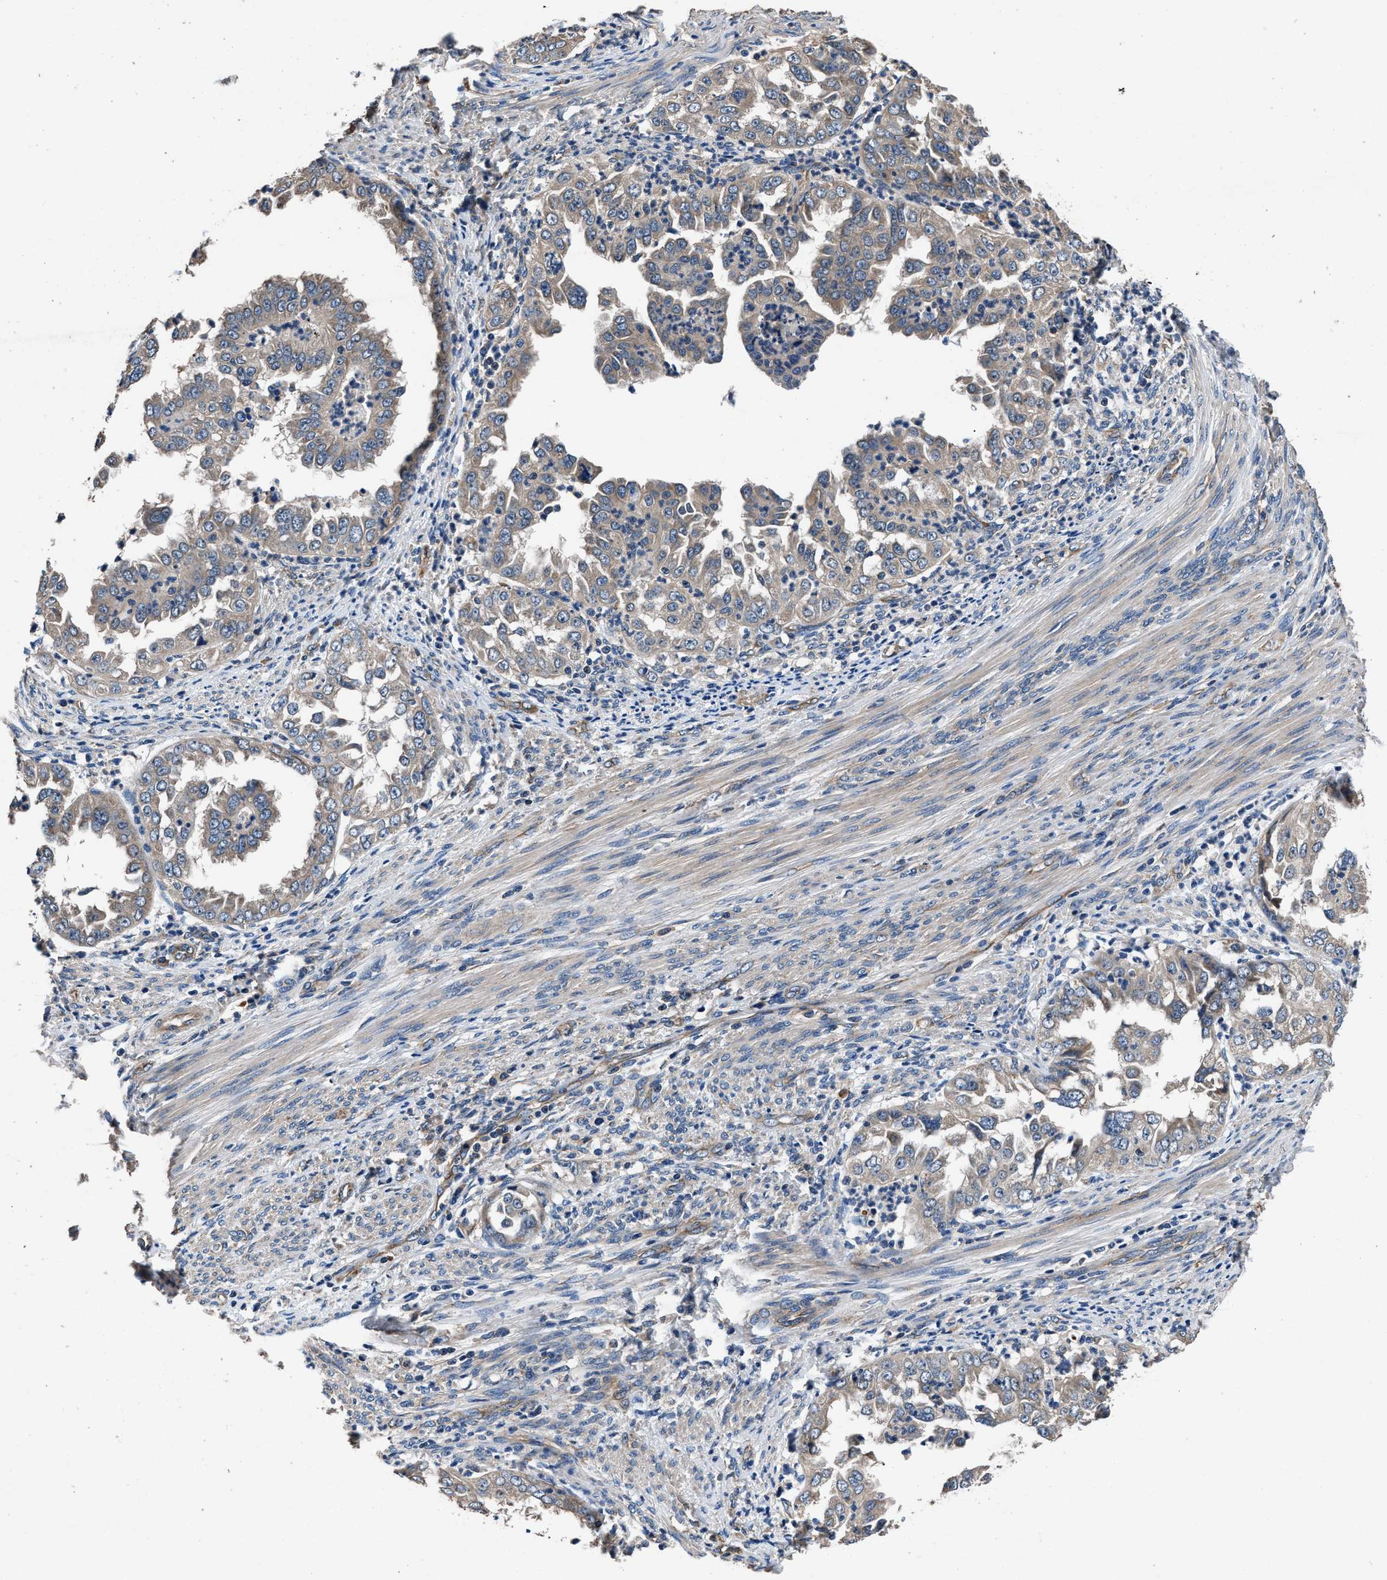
{"staining": {"intensity": "weak", "quantity": "25%-75%", "location": "cytoplasmic/membranous"}, "tissue": "endometrial cancer", "cell_type": "Tumor cells", "image_type": "cancer", "snomed": [{"axis": "morphology", "description": "Adenocarcinoma, NOS"}, {"axis": "topography", "description": "Endometrium"}], "caption": "The photomicrograph exhibits staining of endometrial cancer (adenocarcinoma), revealing weak cytoplasmic/membranous protein positivity (brown color) within tumor cells.", "gene": "DHRS7B", "patient": {"sex": "female", "age": 85}}